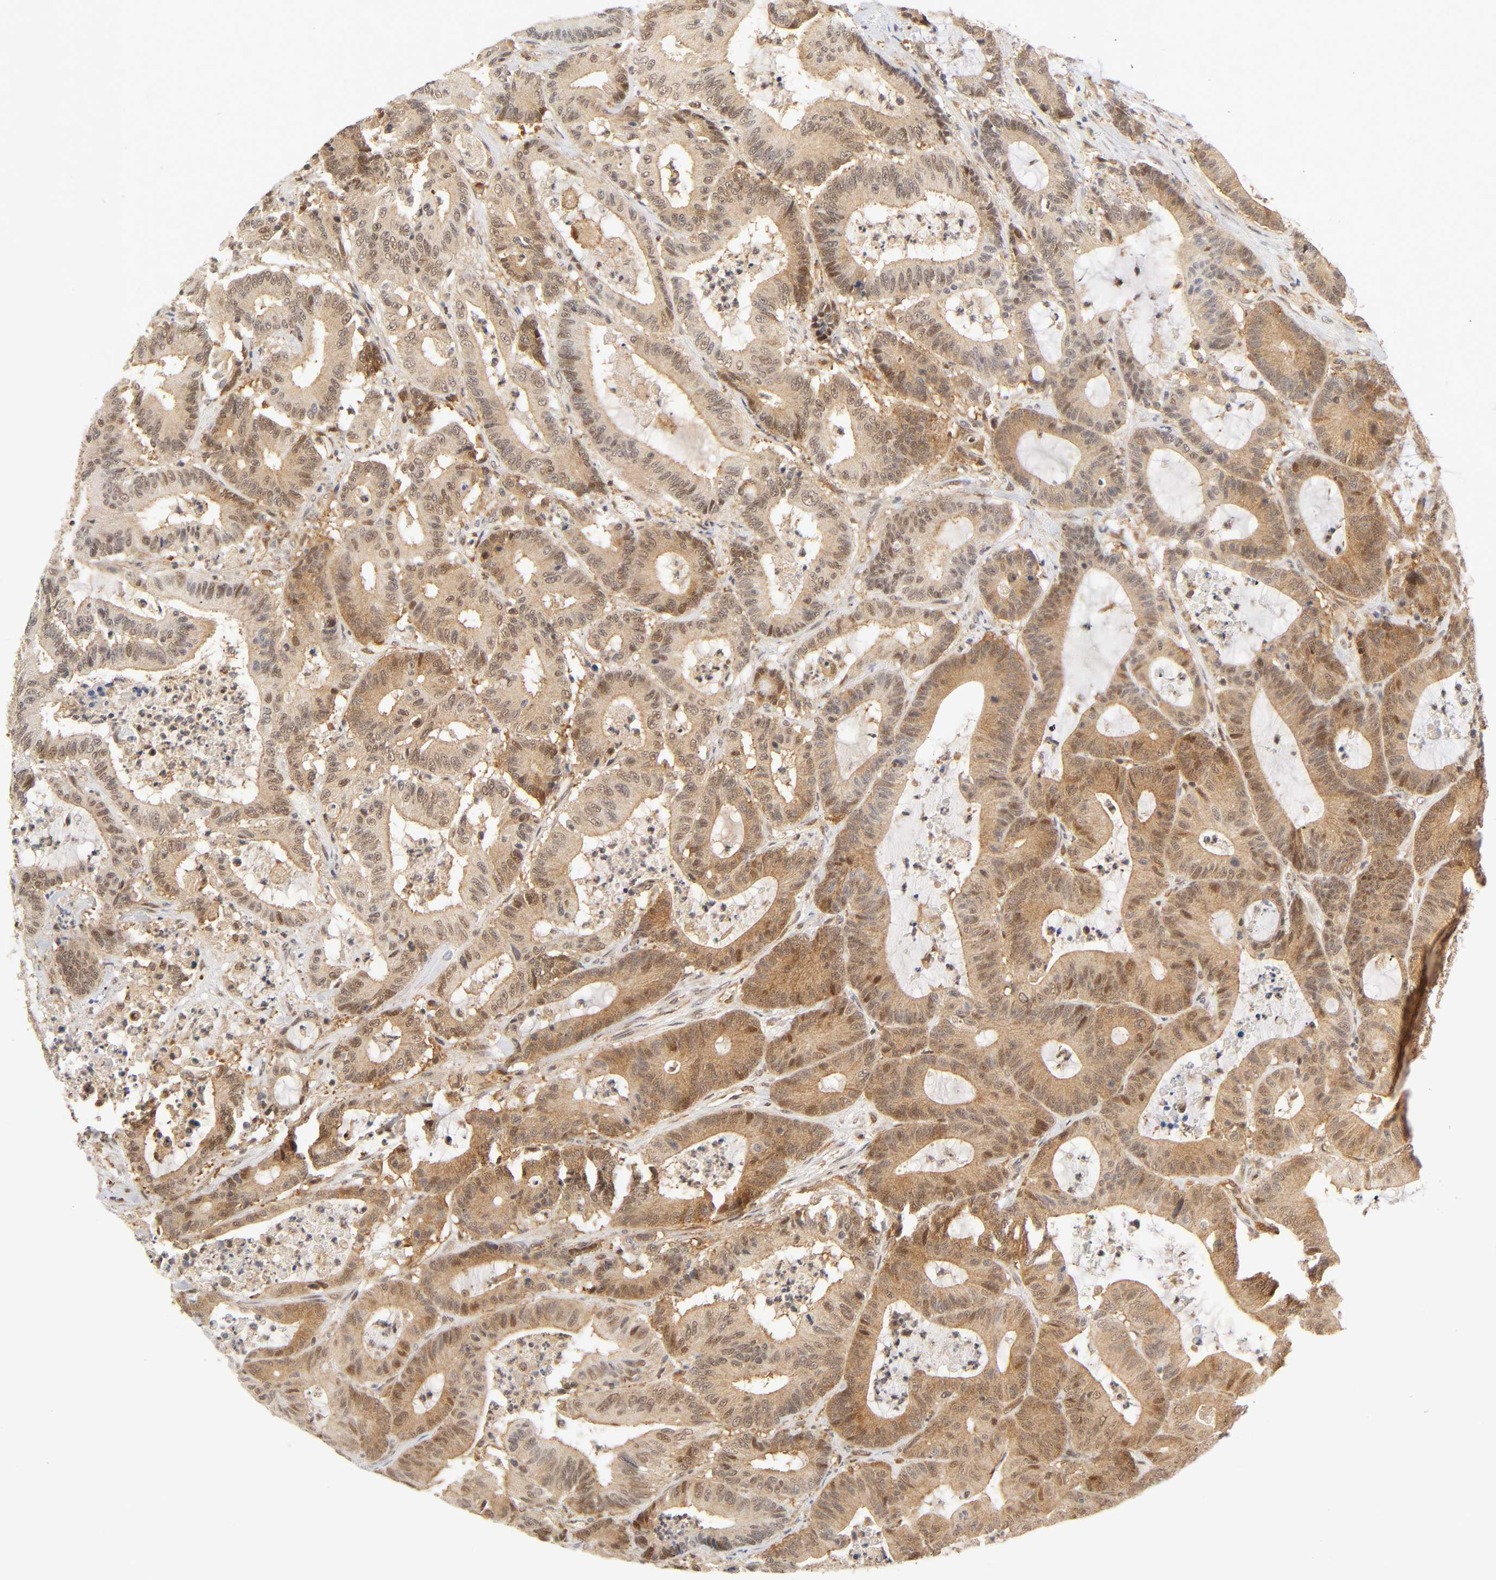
{"staining": {"intensity": "moderate", "quantity": ">75%", "location": "cytoplasmic/membranous,nuclear"}, "tissue": "colorectal cancer", "cell_type": "Tumor cells", "image_type": "cancer", "snomed": [{"axis": "morphology", "description": "Adenocarcinoma, NOS"}, {"axis": "topography", "description": "Colon"}], "caption": "Immunohistochemical staining of colorectal cancer (adenocarcinoma) shows moderate cytoplasmic/membranous and nuclear protein expression in about >75% of tumor cells.", "gene": "CDC37", "patient": {"sex": "female", "age": 84}}